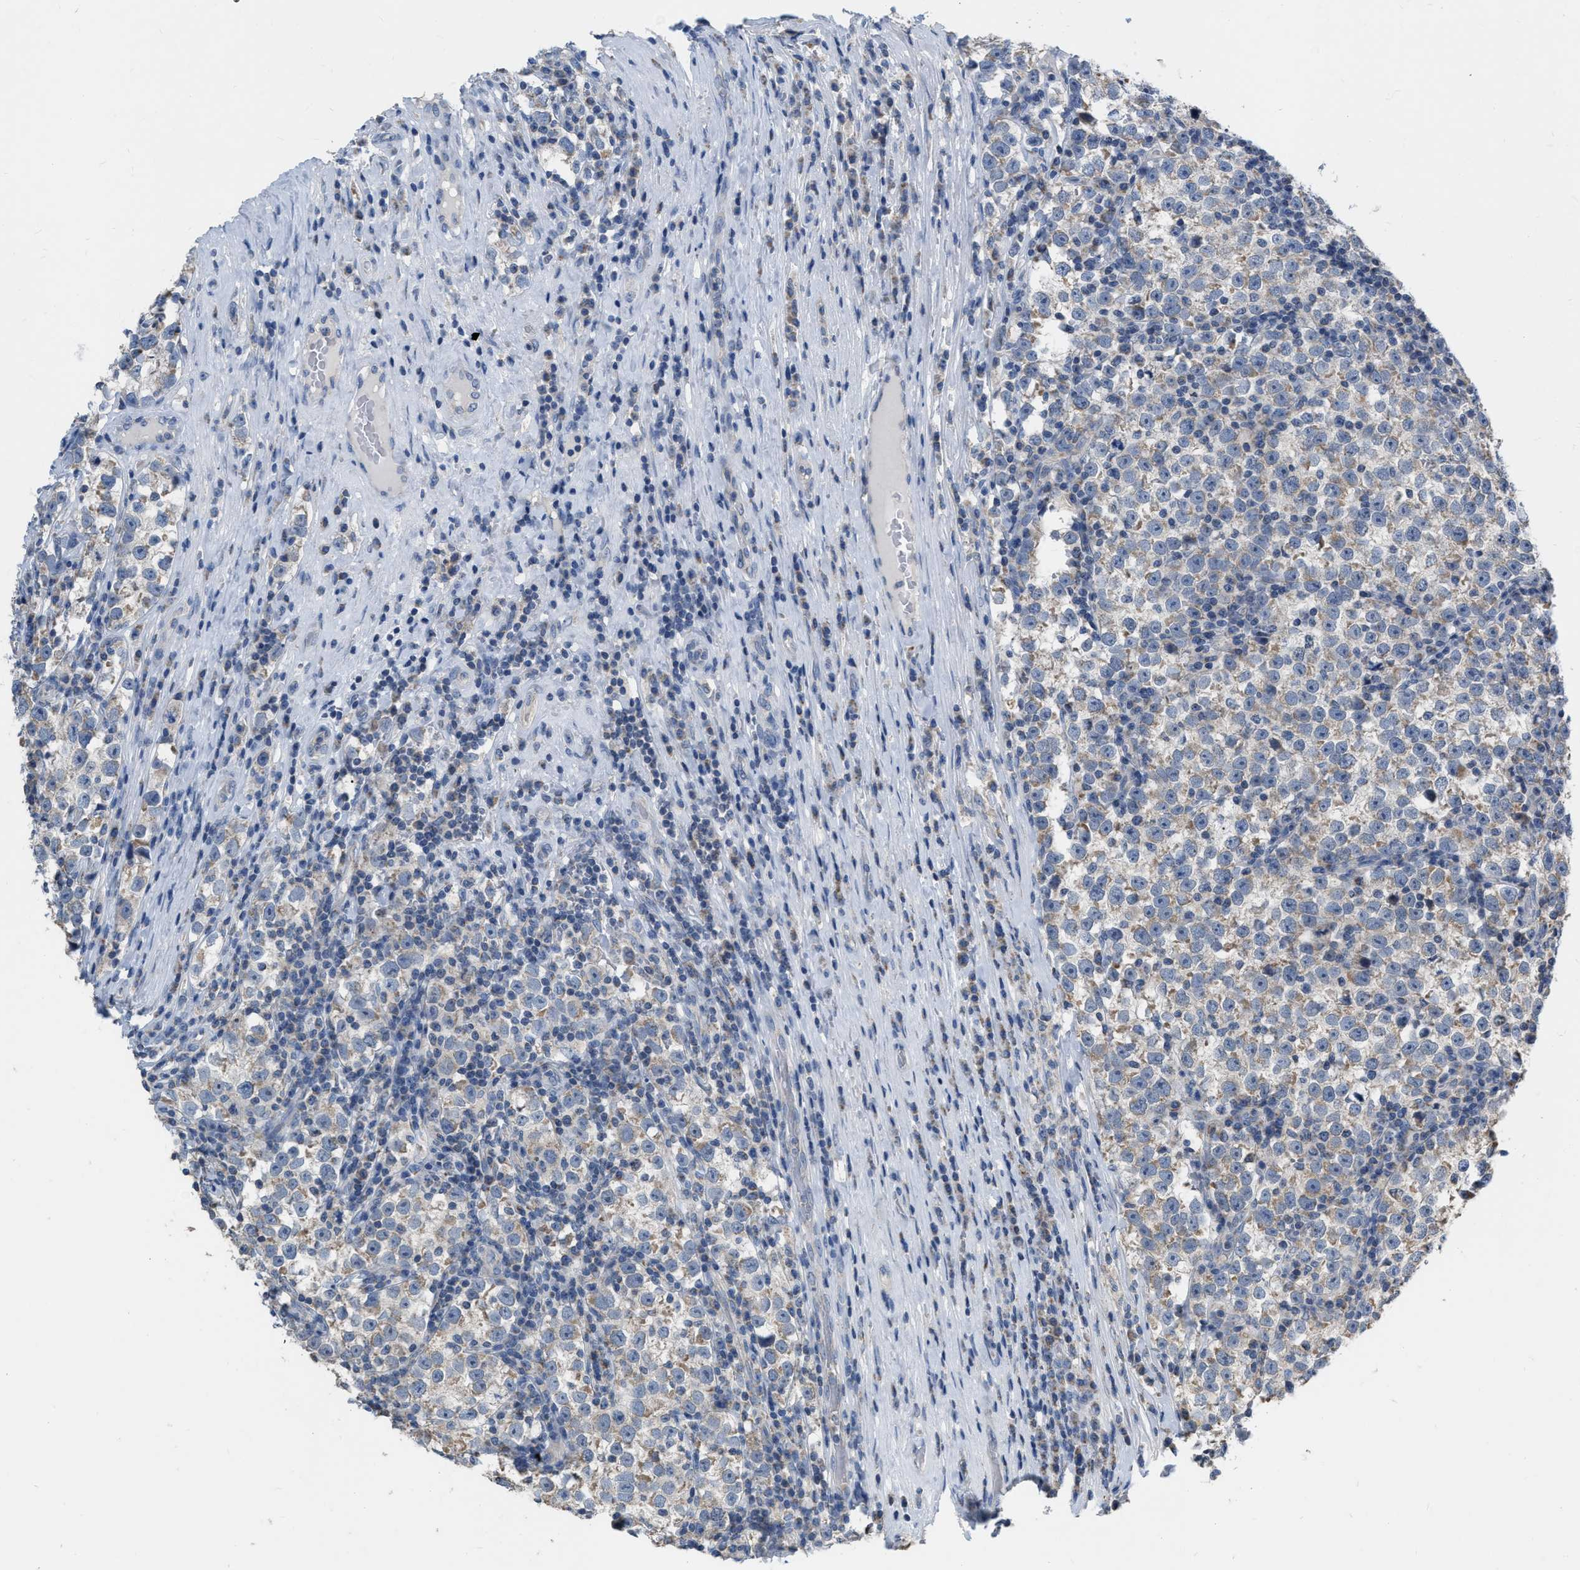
{"staining": {"intensity": "negative", "quantity": "none", "location": "none"}, "tissue": "testis cancer", "cell_type": "Tumor cells", "image_type": "cancer", "snomed": [{"axis": "morphology", "description": "Normal tissue, NOS"}, {"axis": "morphology", "description": "Seminoma, NOS"}, {"axis": "topography", "description": "Testis"}], "caption": "Immunohistochemistry histopathology image of neoplastic tissue: human testis cancer (seminoma) stained with DAB (3,3'-diaminobenzidine) demonstrates no significant protein positivity in tumor cells. (DAB (3,3'-diaminobenzidine) IHC, high magnification).", "gene": "DDX56", "patient": {"sex": "male", "age": 43}}